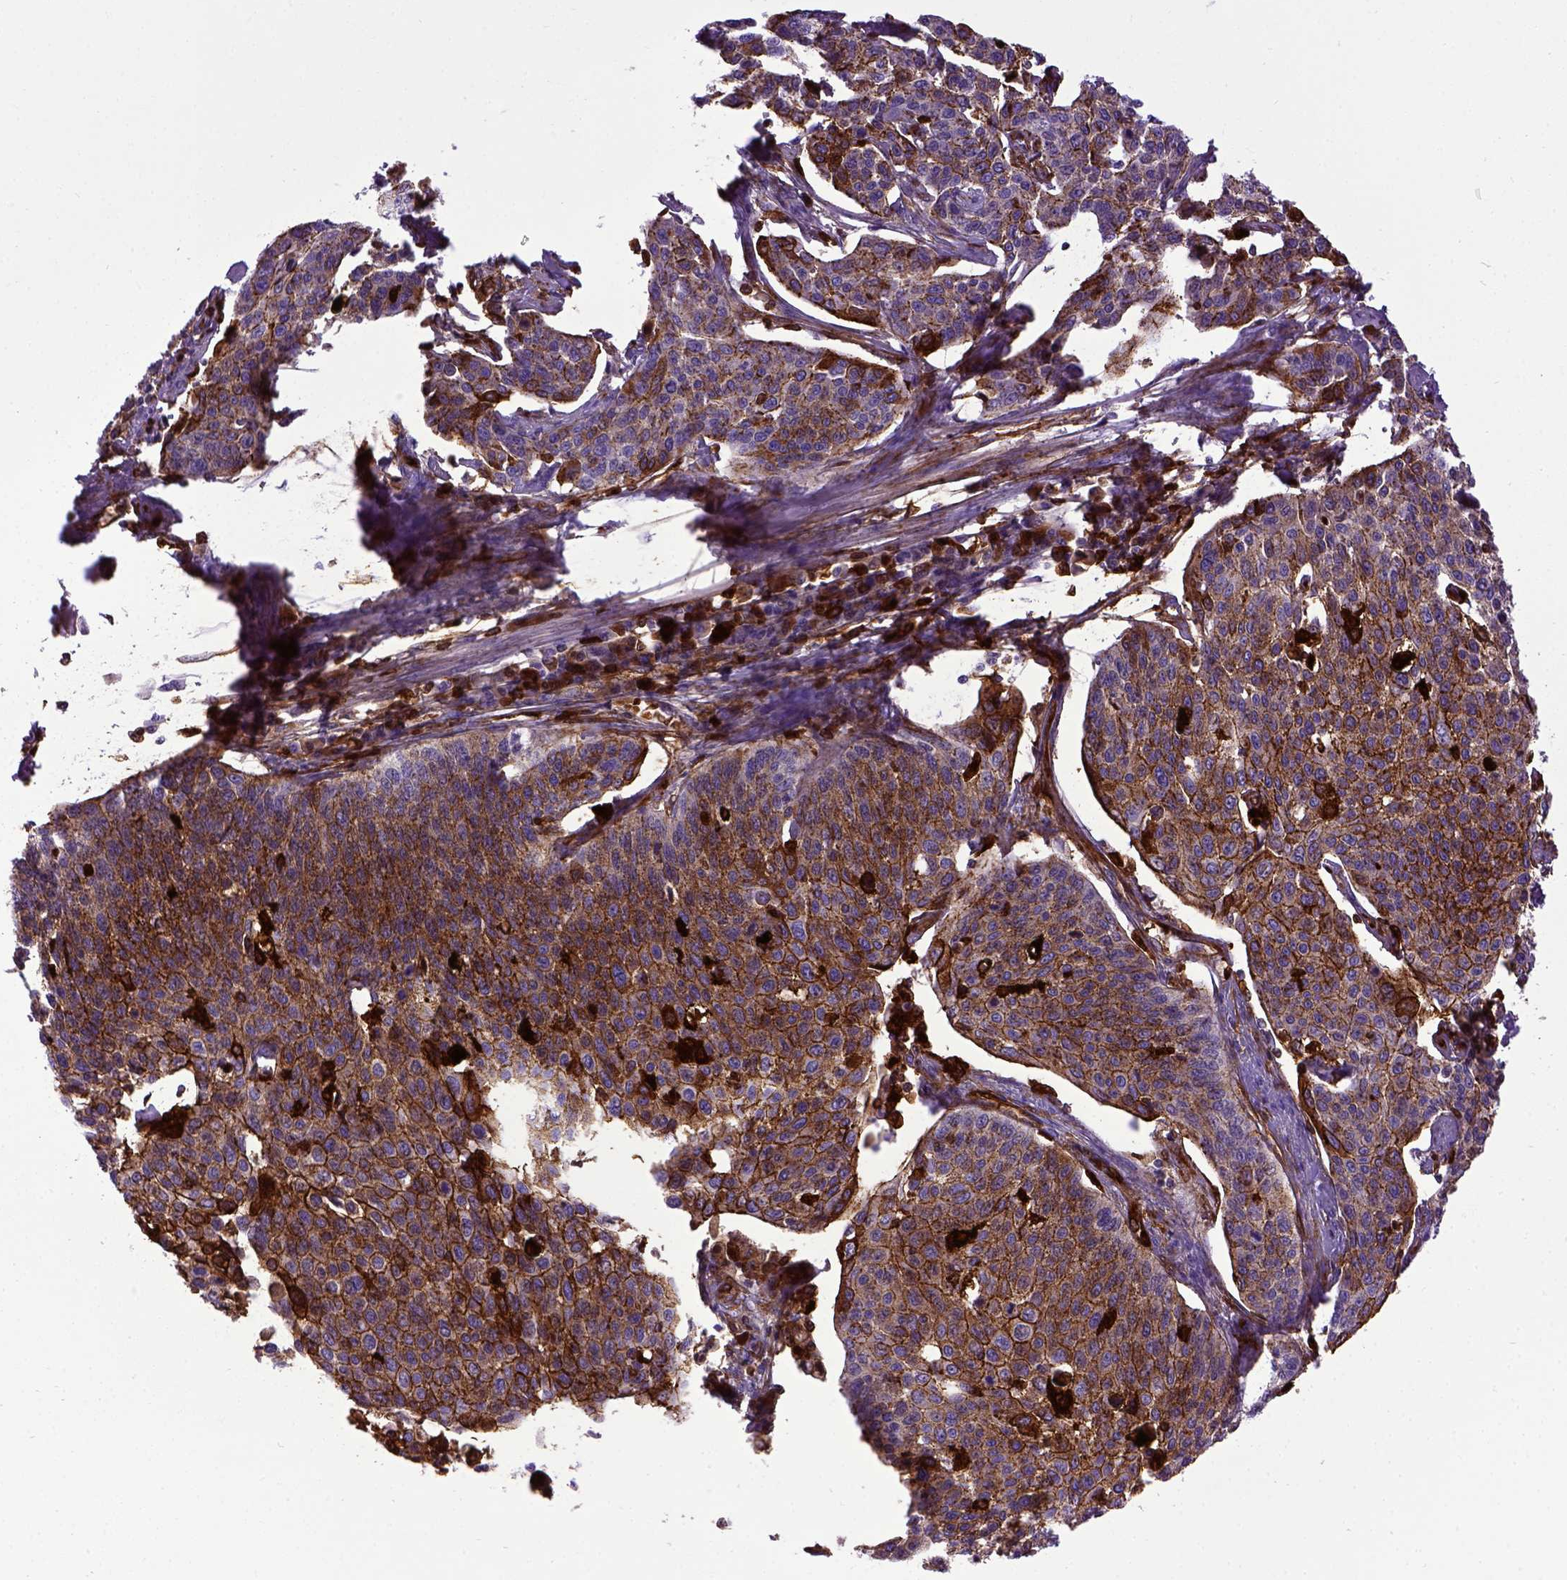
{"staining": {"intensity": "strong", "quantity": ">75%", "location": "cytoplasmic/membranous"}, "tissue": "cervical cancer", "cell_type": "Tumor cells", "image_type": "cancer", "snomed": [{"axis": "morphology", "description": "Squamous cell carcinoma, NOS"}, {"axis": "topography", "description": "Cervix"}], "caption": "Protein expression analysis of human squamous cell carcinoma (cervical) reveals strong cytoplasmic/membranous positivity in about >75% of tumor cells.", "gene": "CDH1", "patient": {"sex": "female", "age": 34}}